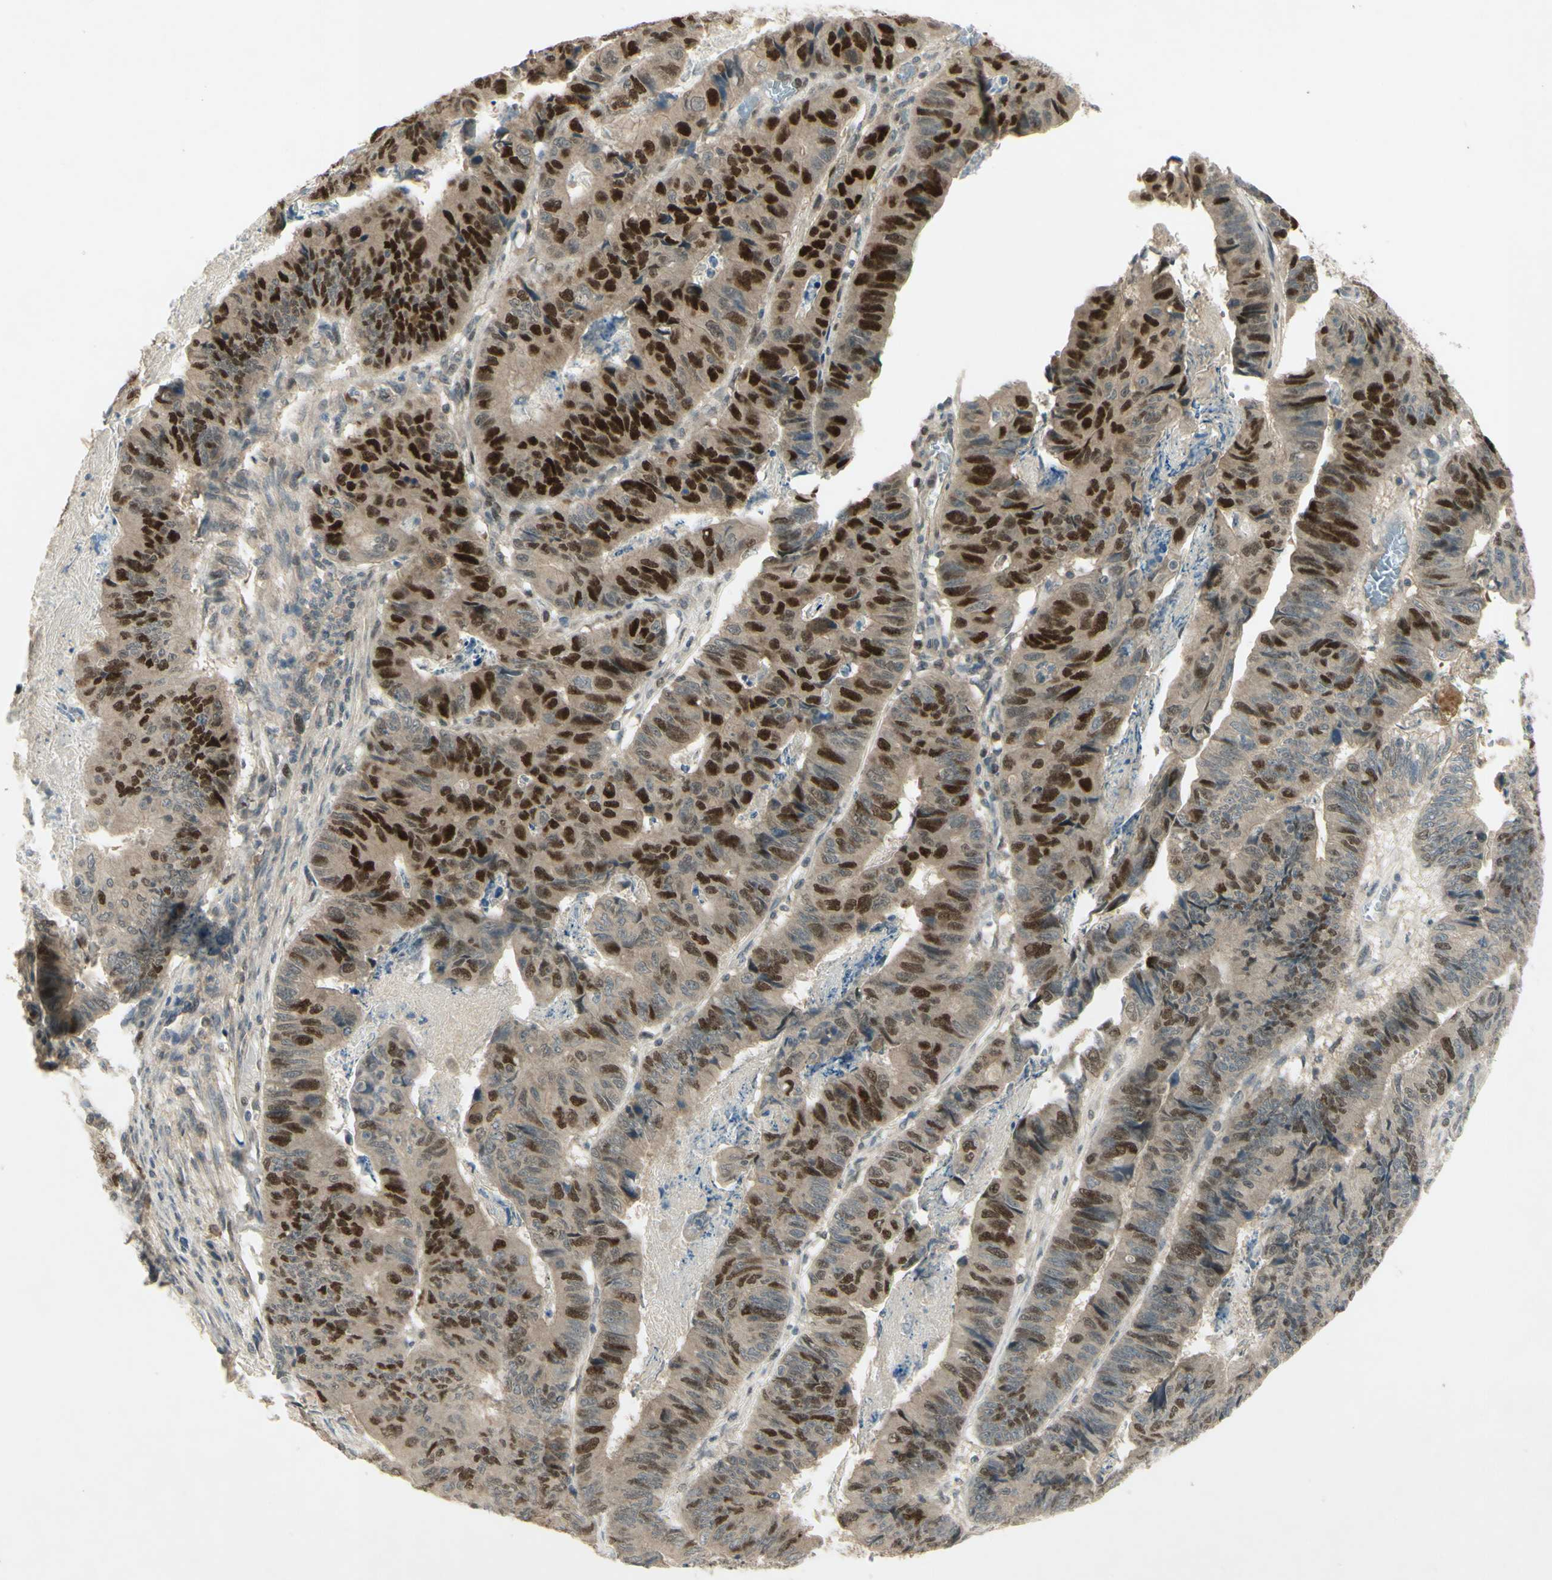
{"staining": {"intensity": "strong", "quantity": ">75%", "location": "nuclear"}, "tissue": "stomach cancer", "cell_type": "Tumor cells", "image_type": "cancer", "snomed": [{"axis": "morphology", "description": "Adenocarcinoma, NOS"}, {"axis": "topography", "description": "Stomach, lower"}], "caption": "Adenocarcinoma (stomach) stained for a protein (brown) exhibits strong nuclear positive expression in about >75% of tumor cells.", "gene": "RAD18", "patient": {"sex": "male", "age": 77}}